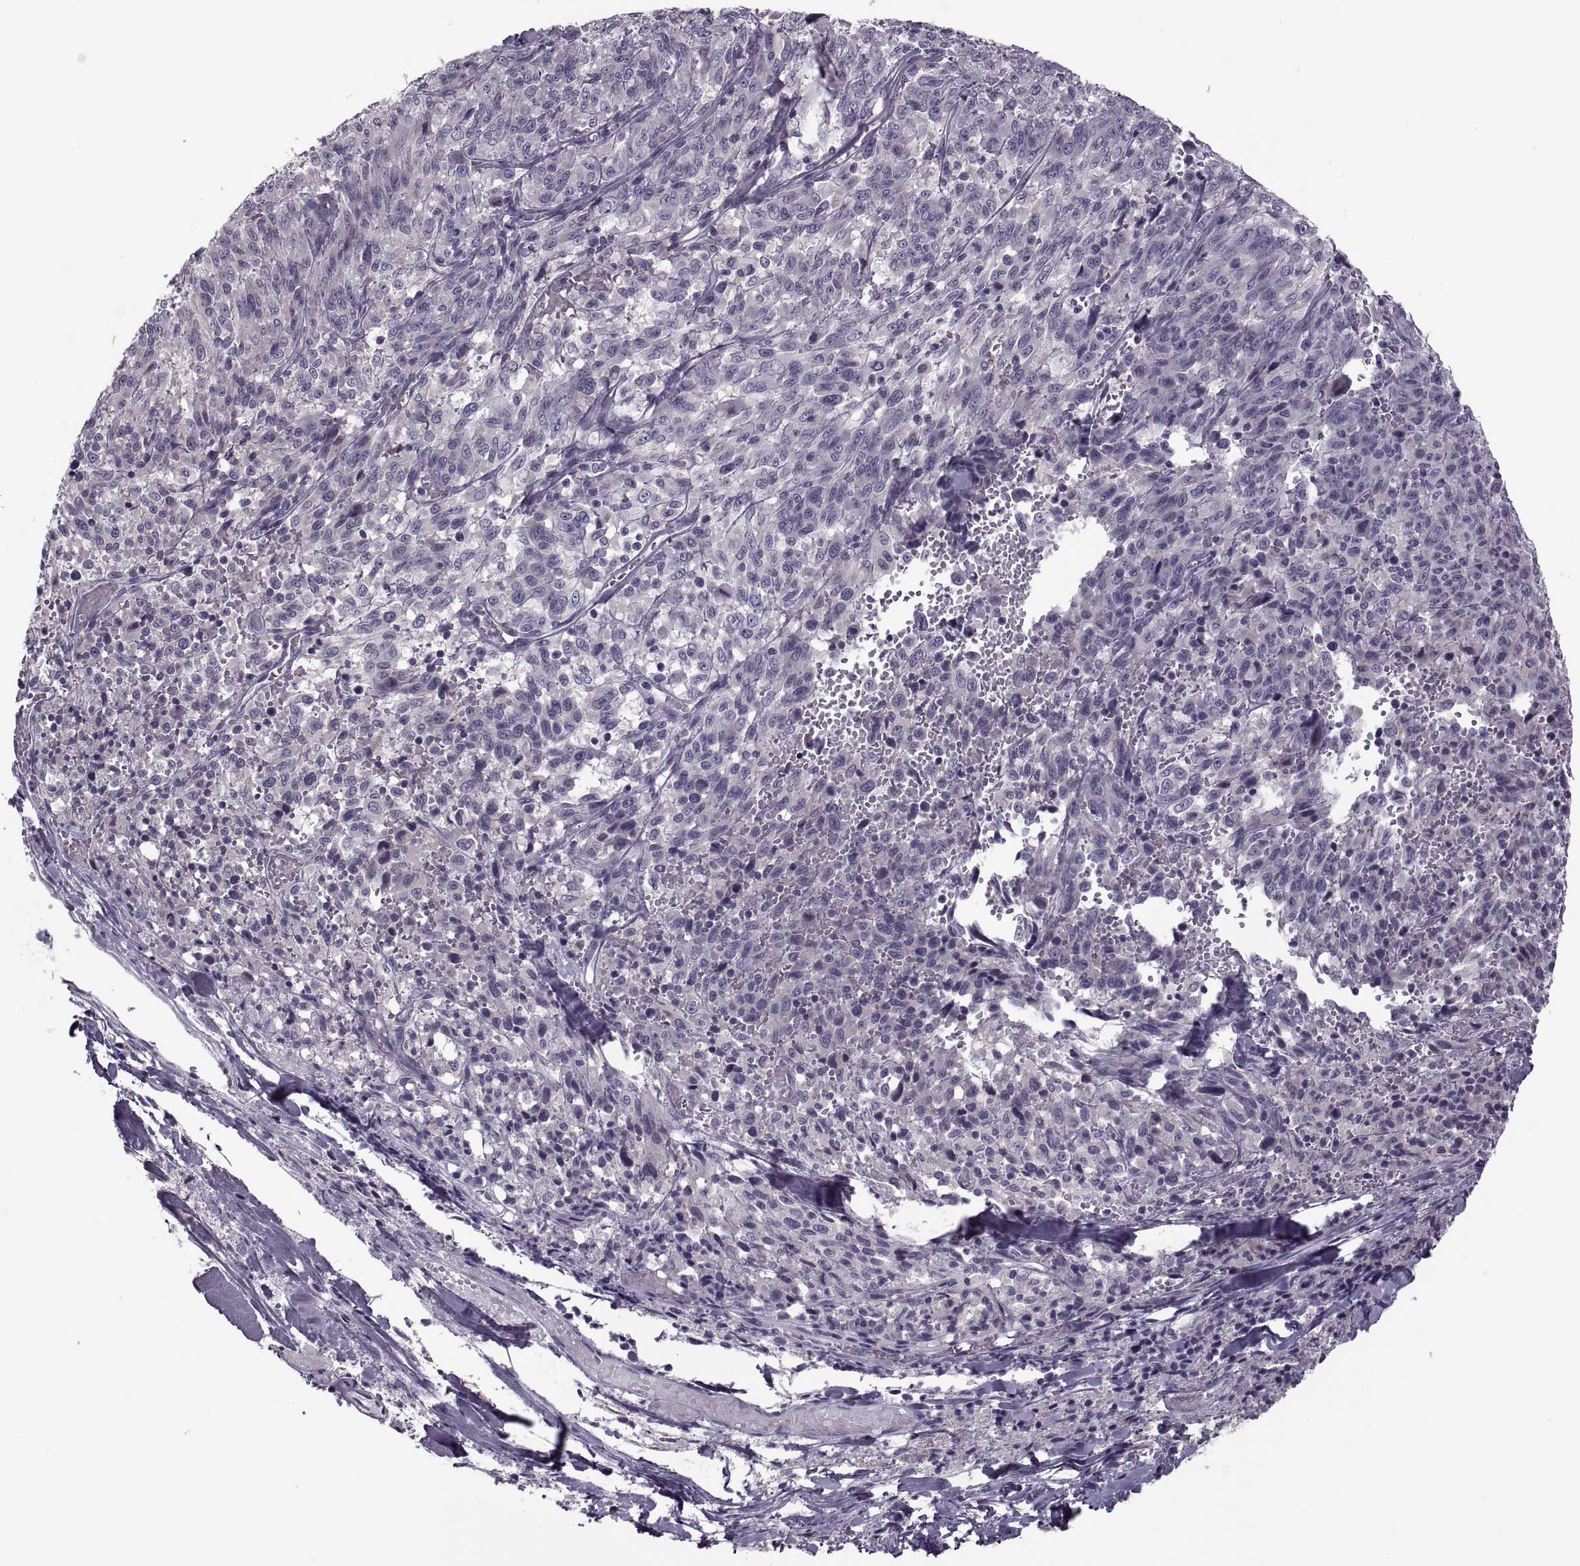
{"staining": {"intensity": "negative", "quantity": "none", "location": "none"}, "tissue": "melanoma", "cell_type": "Tumor cells", "image_type": "cancer", "snomed": [{"axis": "morphology", "description": "Malignant melanoma, NOS"}, {"axis": "topography", "description": "Skin"}], "caption": "Malignant melanoma was stained to show a protein in brown. There is no significant expression in tumor cells. (Stains: DAB immunohistochemistry (IHC) with hematoxylin counter stain, Microscopy: brightfield microscopy at high magnification).", "gene": "PRSS54", "patient": {"sex": "female", "age": 91}}